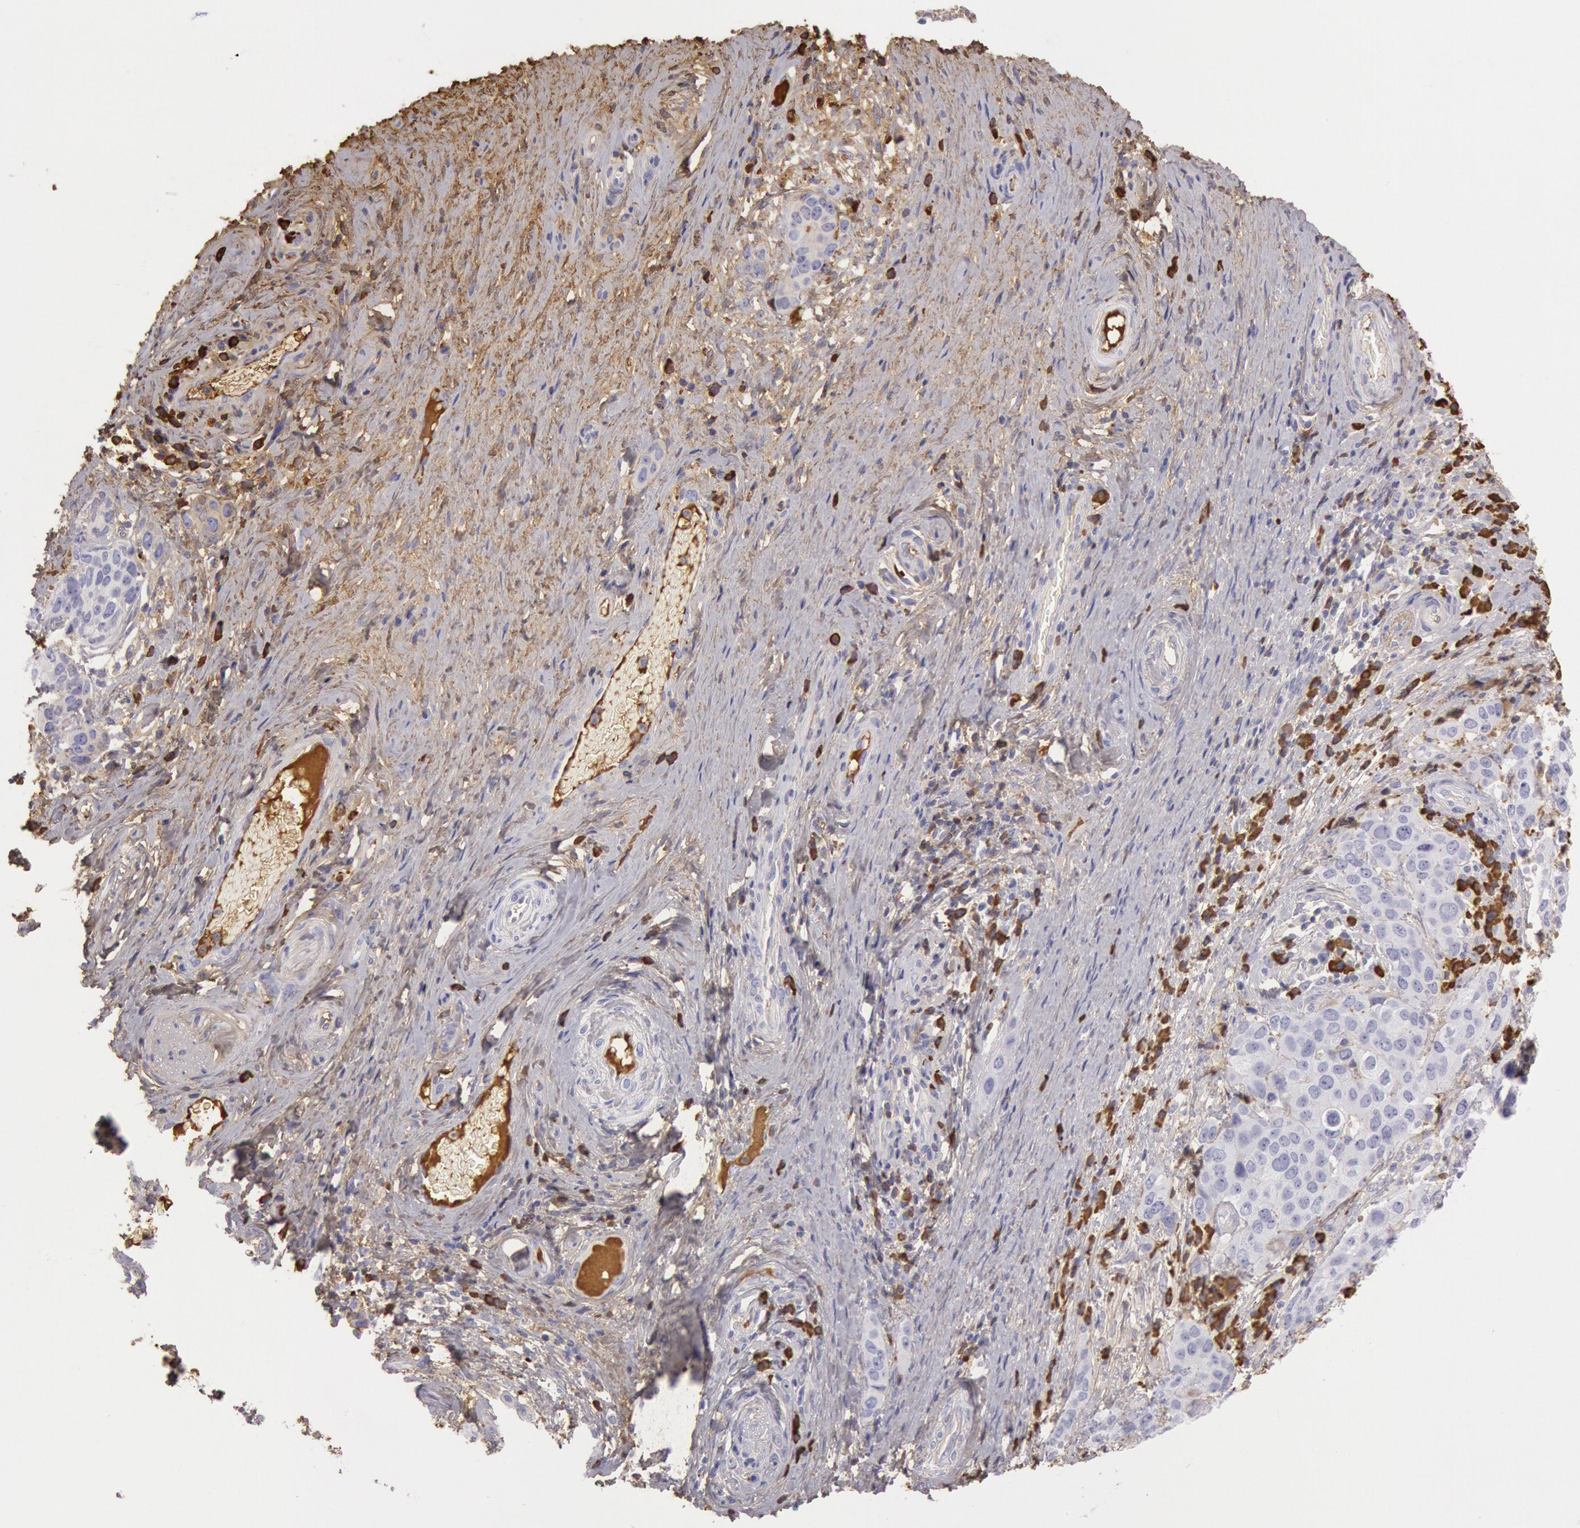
{"staining": {"intensity": "weak", "quantity": "<25%", "location": "cytoplasmic/membranous"}, "tissue": "cervical cancer", "cell_type": "Tumor cells", "image_type": "cancer", "snomed": [{"axis": "morphology", "description": "Squamous cell carcinoma, NOS"}, {"axis": "topography", "description": "Cervix"}], "caption": "A histopathology image of human squamous cell carcinoma (cervical) is negative for staining in tumor cells.", "gene": "IGHG1", "patient": {"sex": "female", "age": 54}}